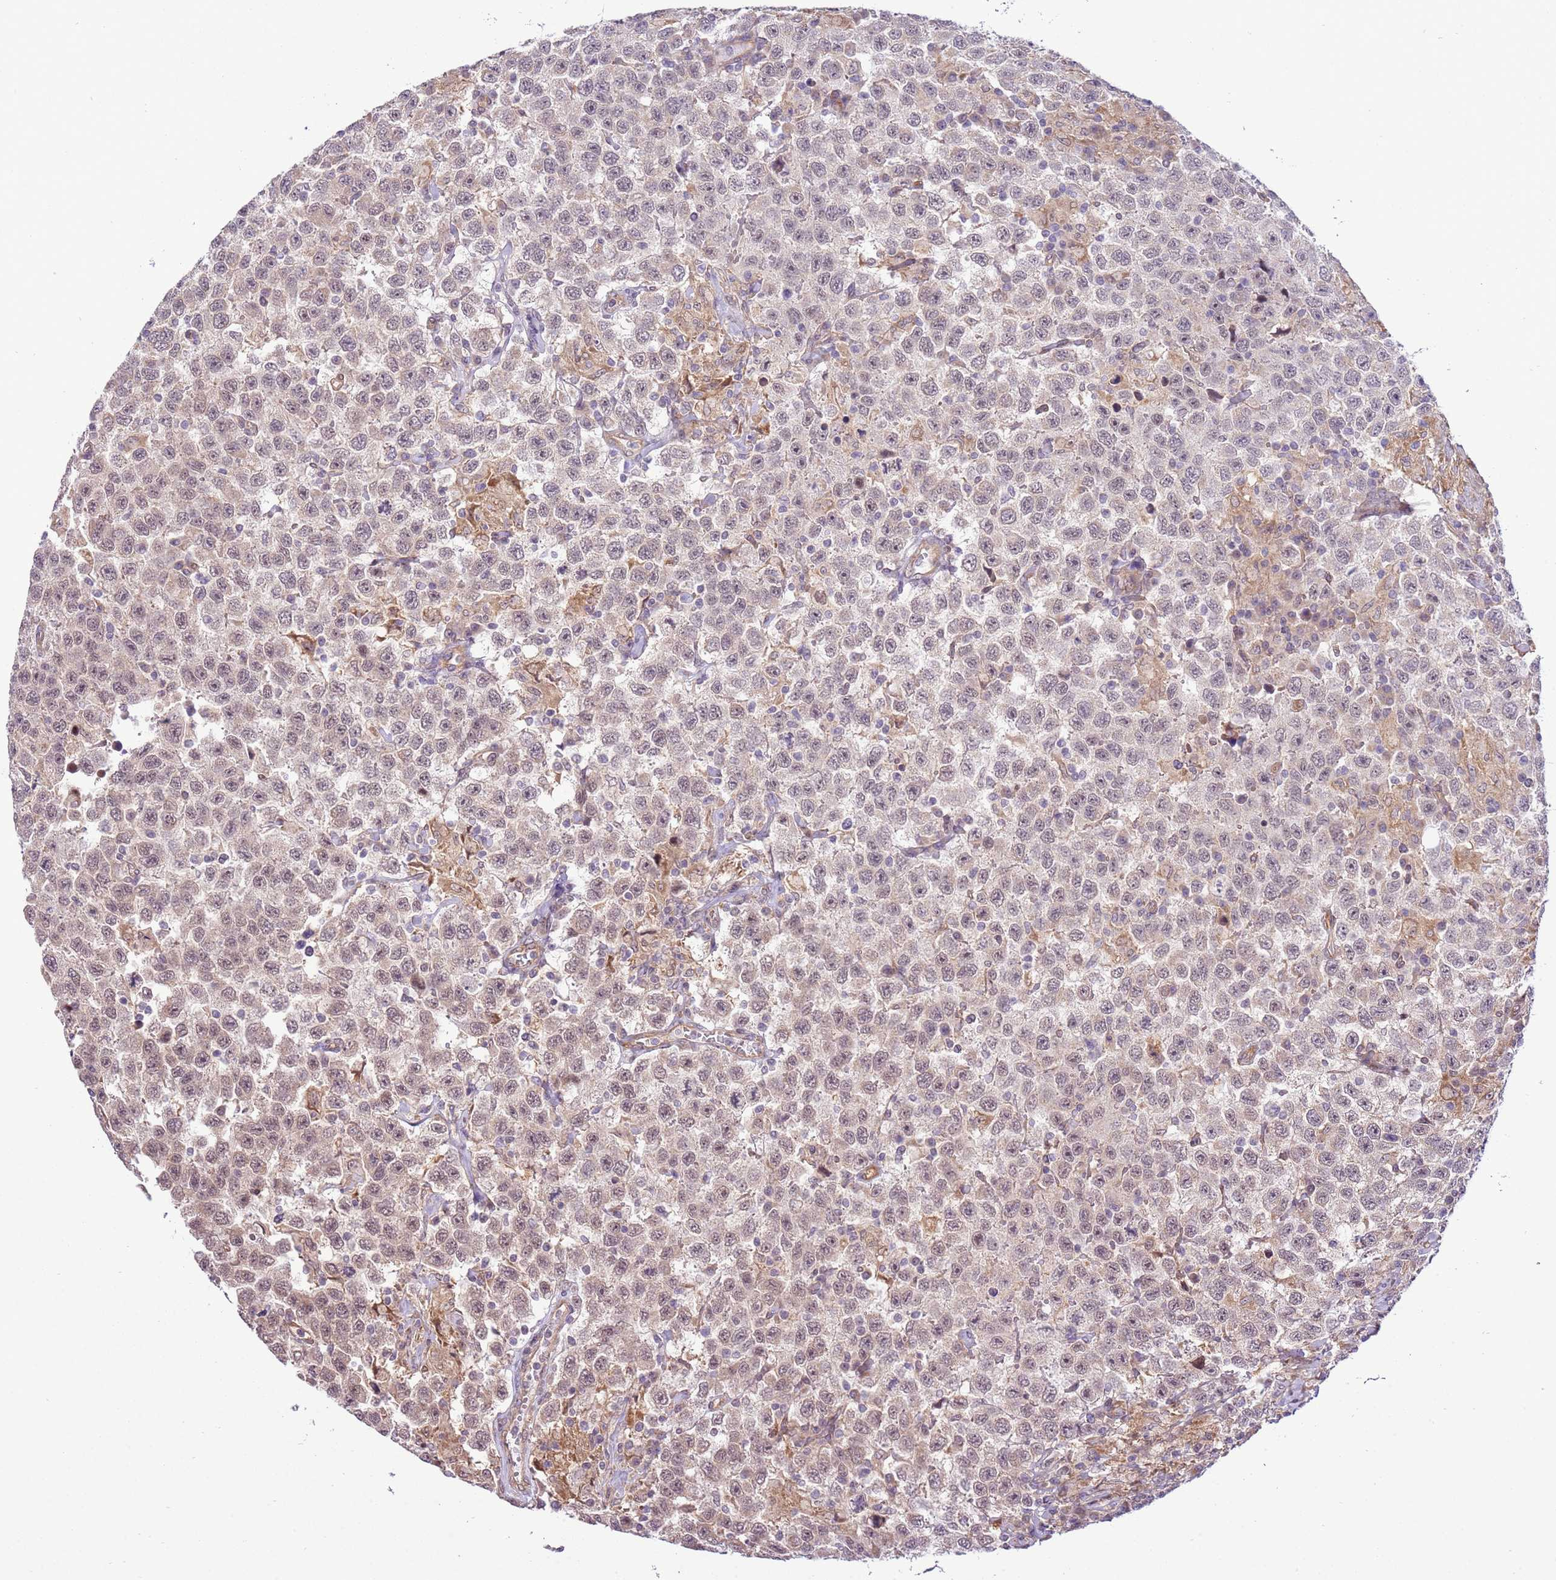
{"staining": {"intensity": "weak", "quantity": "25%-75%", "location": "nuclear"}, "tissue": "testis cancer", "cell_type": "Tumor cells", "image_type": "cancer", "snomed": [{"axis": "morphology", "description": "Seminoma, NOS"}, {"axis": "topography", "description": "Testis"}], "caption": "Tumor cells show low levels of weak nuclear expression in approximately 25%-75% of cells in human seminoma (testis).", "gene": "SCARA3", "patient": {"sex": "male", "age": 41}}